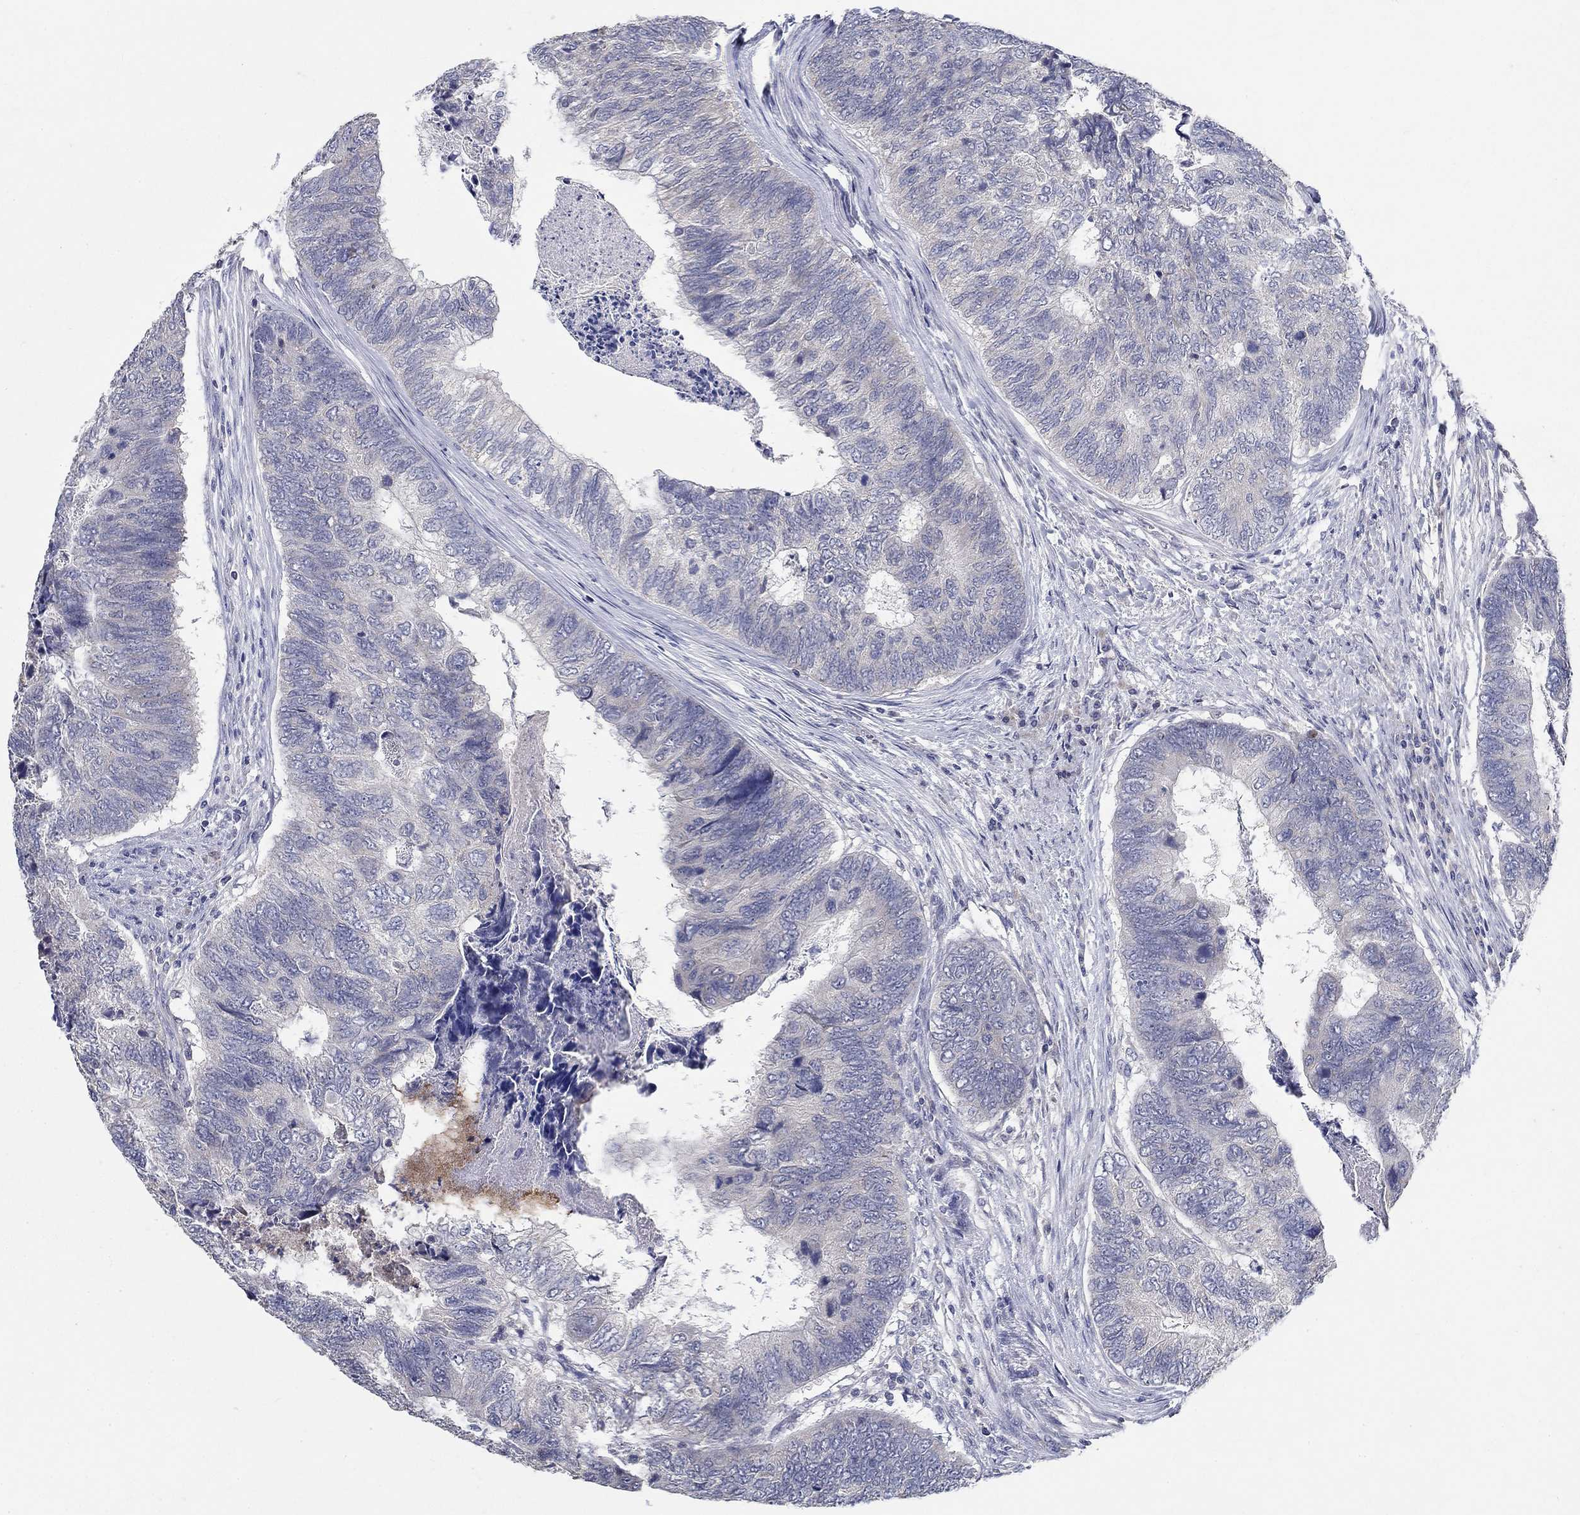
{"staining": {"intensity": "negative", "quantity": "none", "location": "none"}, "tissue": "colorectal cancer", "cell_type": "Tumor cells", "image_type": "cancer", "snomed": [{"axis": "morphology", "description": "Adenocarcinoma, NOS"}, {"axis": "topography", "description": "Colon"}], "caption": "Colorectal cancer (adenocarcinoma) was stained to show a protein in brown. There is no significant expression in tumor cells.", "gene": "PROZ", "patient": {"sex": "female", "age": 67}}